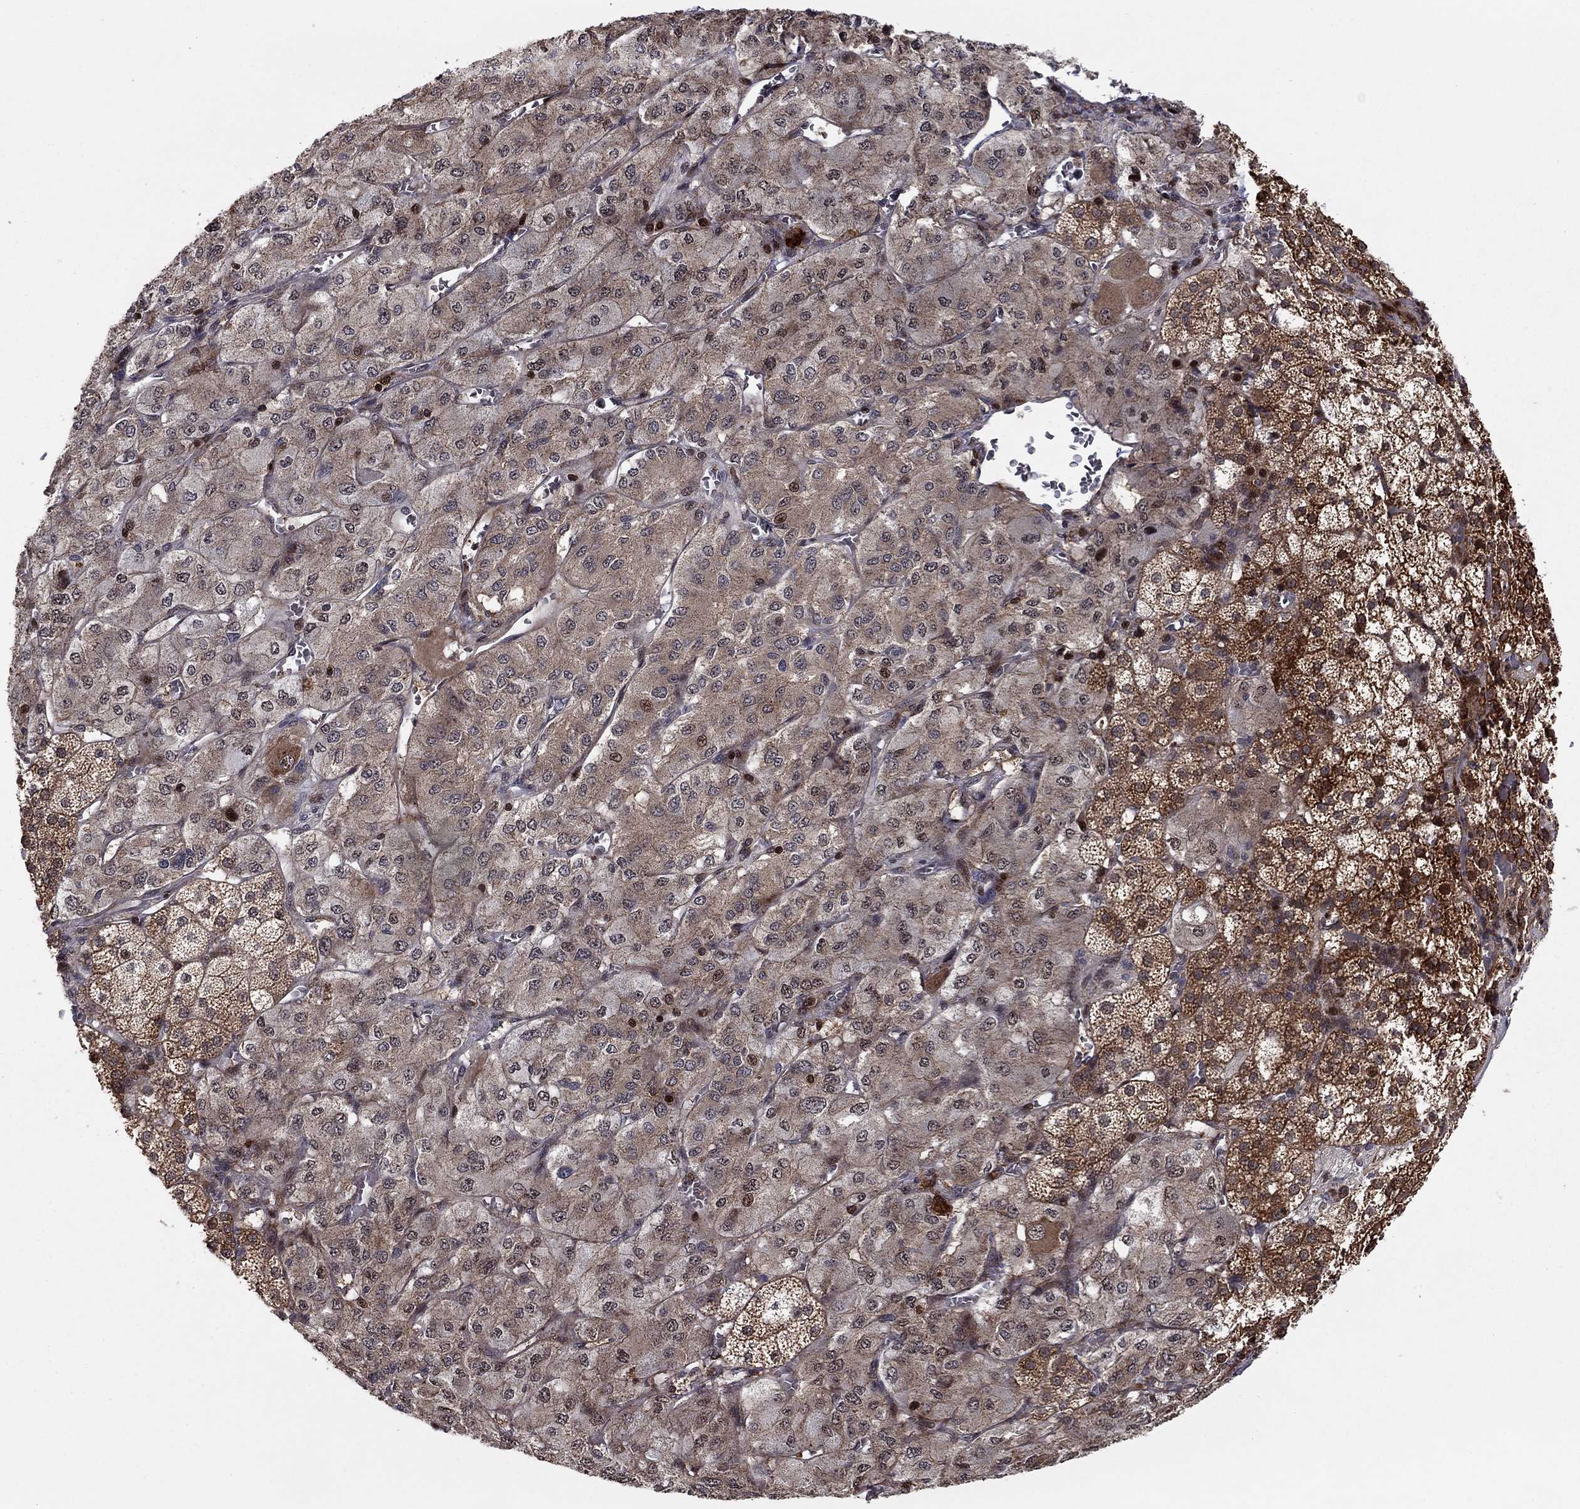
{"staining": {"intensity": "strong", "quantity": "25%-75%", "location": "cytoplasmic/membranous,nuclear"}, "tissue": "adrenal gland", "cell_type": "Glandular cells", "image_type": "normal", "snomed": [{"axis": "morphology", "description": "Normal tissue, NOS"}, {"axis": "topography", "description": "Adrenal gland"}], "caption": "A brown stain labels strong cytoplasmic/membranous,nuclear positivity of a protein in glandular cells of benign adrenal gland. (Brightfield microscopy of DAB IHC at high magnification).", "gene": "LPCAT4", "patient": {"sex": "female", "age": 60}}